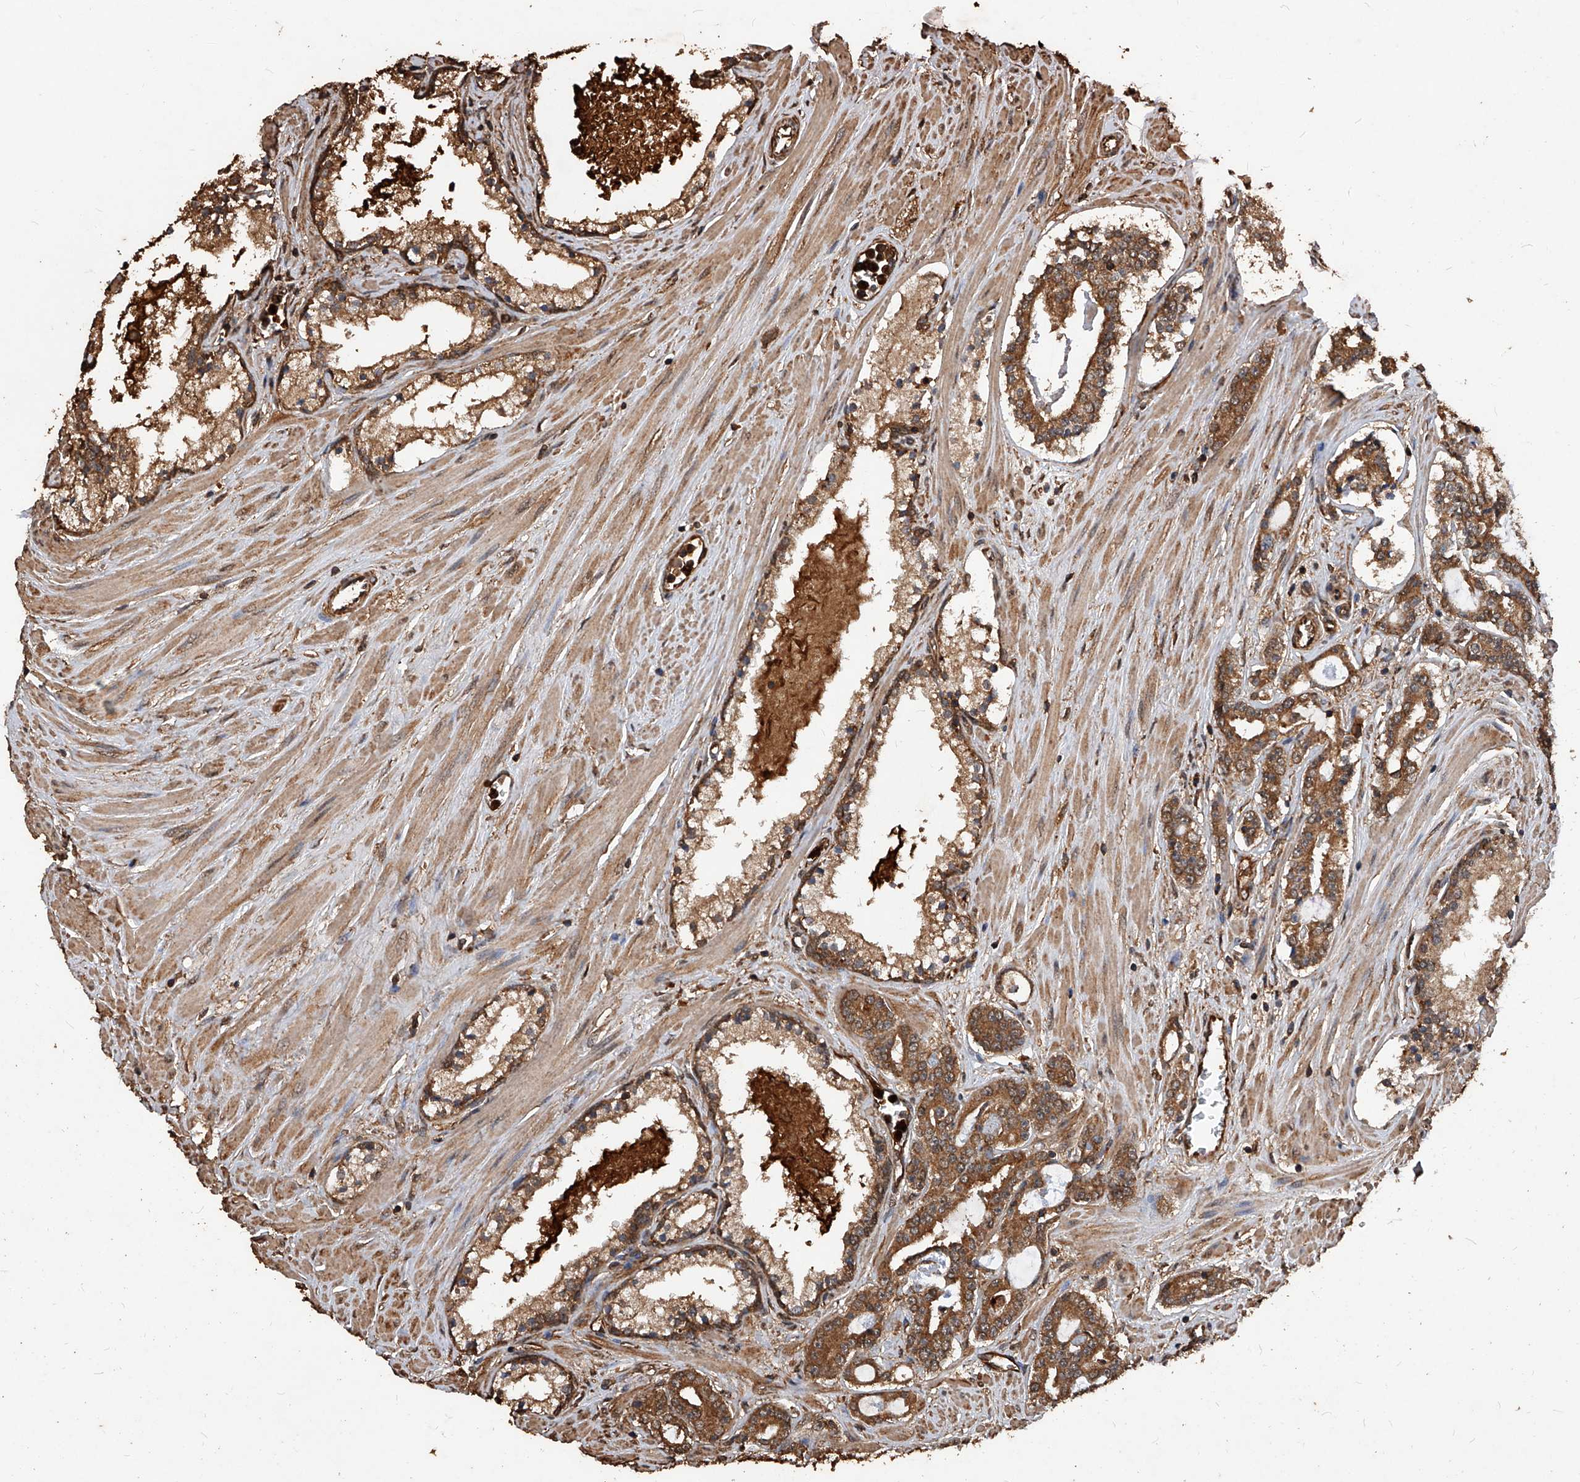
{"staining": {"intensity": "moderate", "quantity": ">75%", "location": "cytoplasmic/membranous"}, "tissue": "prostate cancer", "cell_type": "Tumor cells", "image_type": "cancer", "snomed": [{"axis": "morphology", "description": "Adenocarcinoma, High grade"}, {"axis": "topography", "description": "Prostate"}], "caption": "Prostate cancer tissue demonstrates moderate cytoplasmic/membranous positivity in about >75% of tumor cells, visualized by immunohistochemistry. The protein of interest is stained brown, and the nuclei are stained in blue (DAB (3,3'-diaminobenzidine) IHC with brightfield microscopy, high magnification).", "gene": "UCP2", "patient": {"sex": "male", "age": 58}}